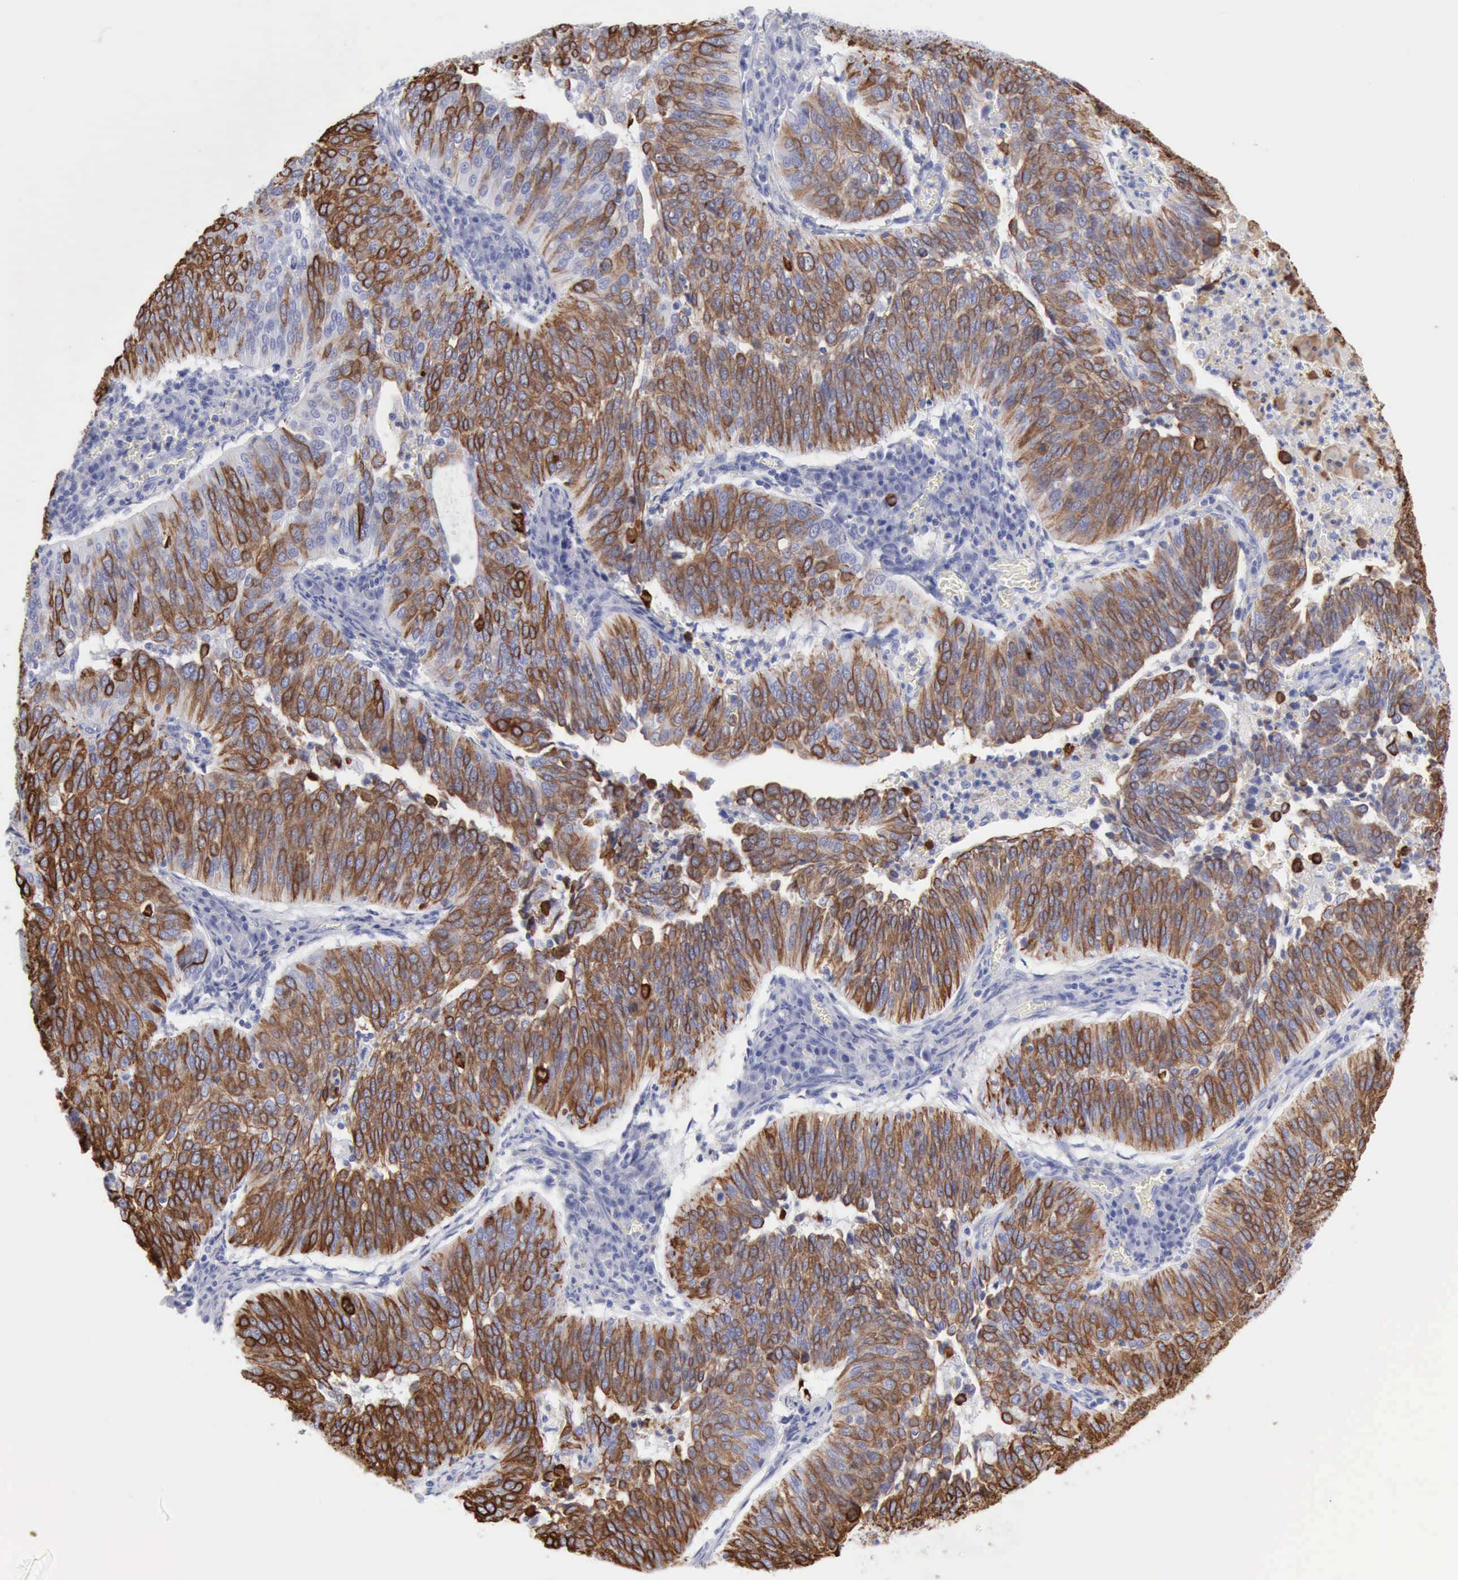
{"staining": {"intensity": "moderate", "quantity": ">75%", "location": "cytoplasmic/membranous"}, "tissue": "cervical cancer", "cell_type": "Tumor cells", "image_type": "cancer", "snomed": [{"axis": "morphology", "description": "Squamous cell carcinoma, NOS"}, {"axis": "topography", "description": "Cervix"}], "caption": "This micrograph reveals immunohistochemistry staining of human squamous cell carcinoma (cervical), with medium moderate cytoplasmic/membranous expression in about >75% of tumor cells.", "gene": "KRT10", "patient": {"sex": "female", "age": 39}}